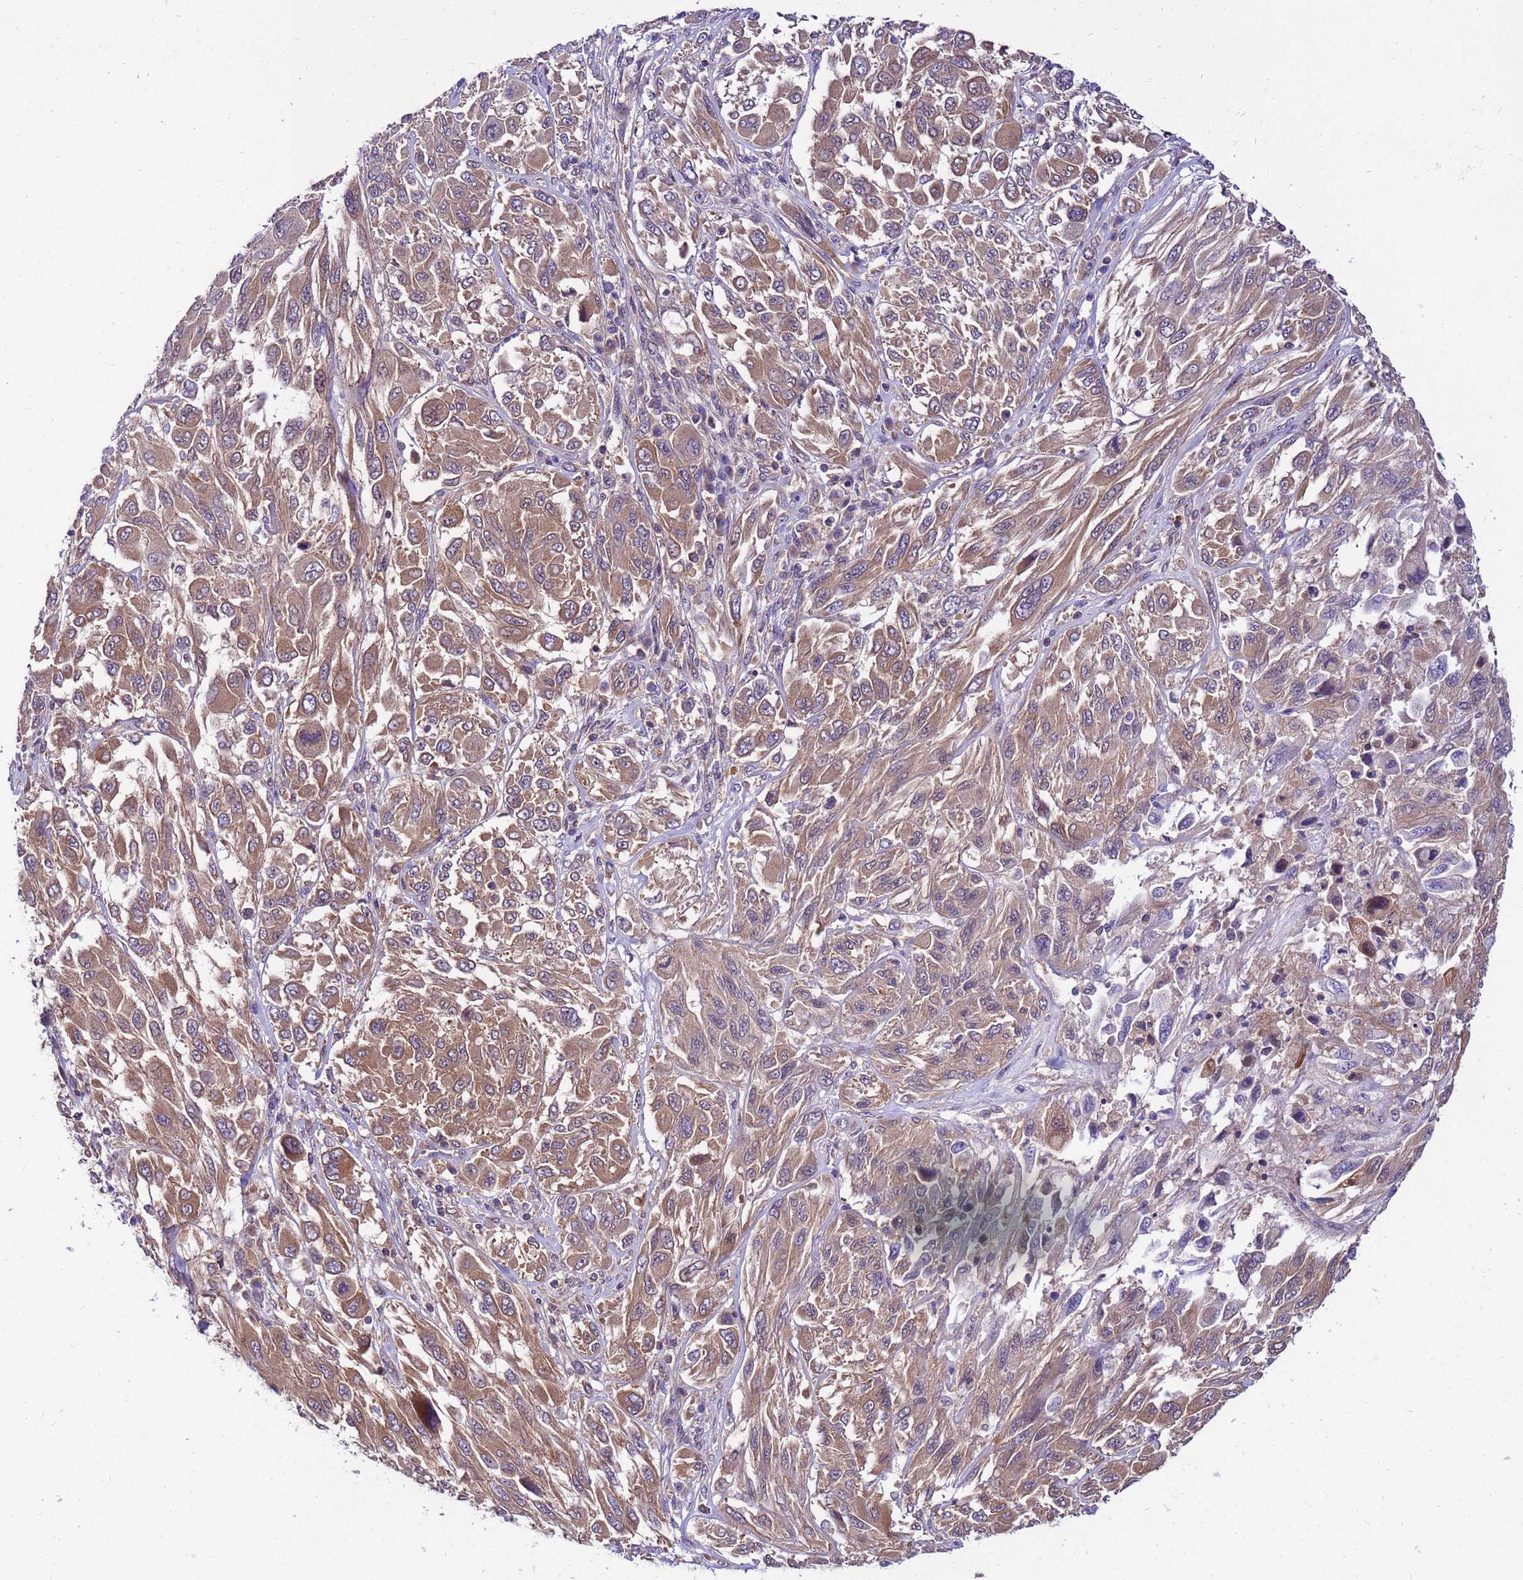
{"staining": {"intensity": "moderate", "quantity": ">75%", "location": "cytoplasmic/membranous"}, "tissue": "melanoma", "cell_type": "Tumor cells", "image_type": "cancer", "snomed": [{"axis": "morphology", "description": "Malignant melanoma, NOS"}, {"axis": "topography", "description": "Skin"}], "caption": "A medium amount of moderate cytoplasmic/membranous positivity is seen in approximately >75% of tumor cells in malignant melanoma tissue.", "gene": "GET3", "patient": {"sex": "female", "age": 91}}